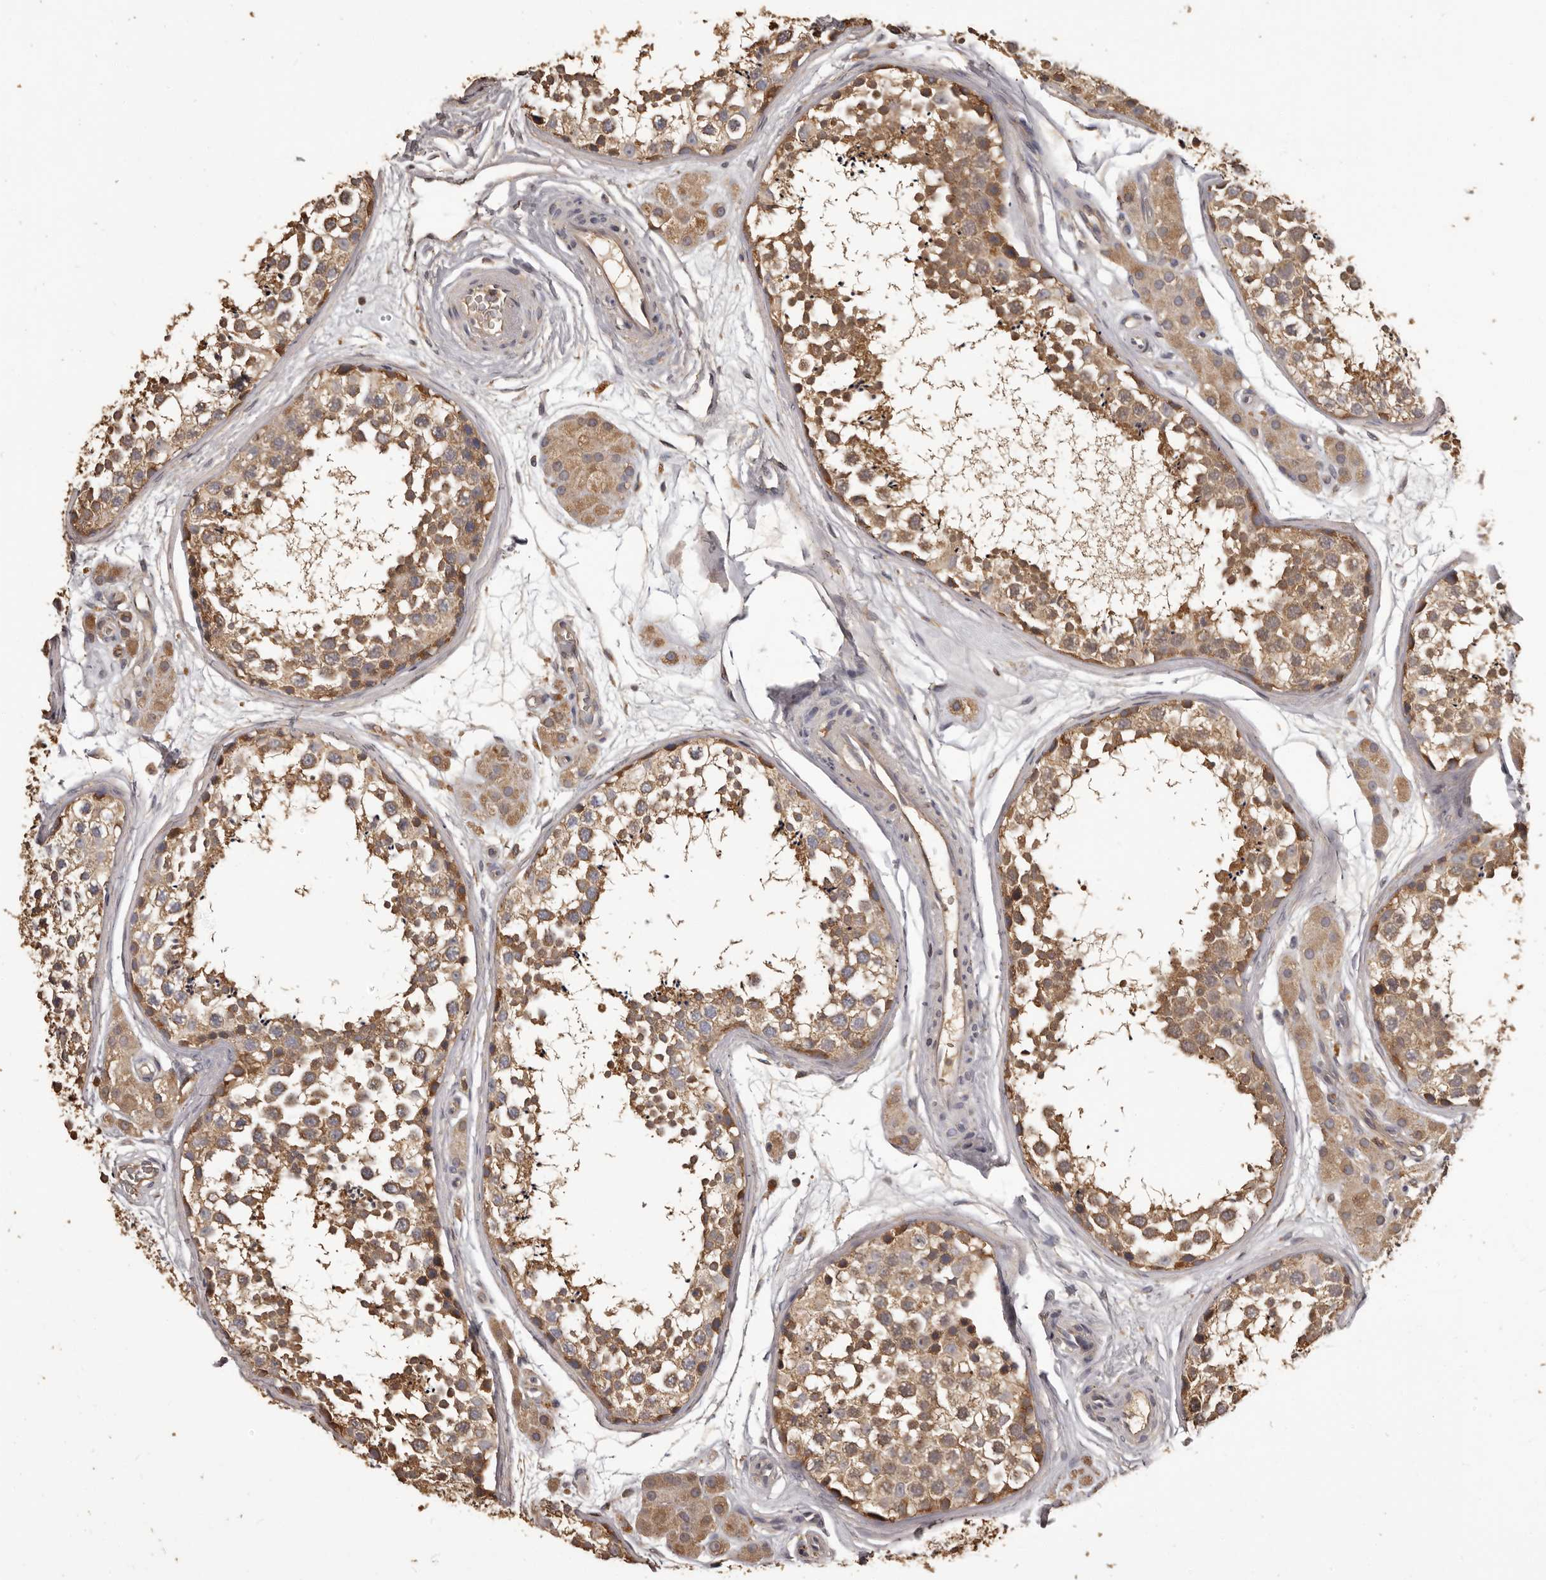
{"staining": {"intensity": "moderate", "quantity": ">75%", "location": "cytoplasmic/membranous"}, "tissue": "testis", "cell_type": "Cells in seminiferous ducts", "image_type": "normal", "snomed": [{"axis": "morphology", "description": "Normal tissue, NOS"}, {"axis": "topography", "description": "Testis"}], "caption": "The image displays staining of benign testis, revealing moderate cytoplasmic/membranous protein expression (brown color) within cells in seminiferous ducts.", "gene": "MGAT5", "patient": {"sex": "male", "age": 56}}